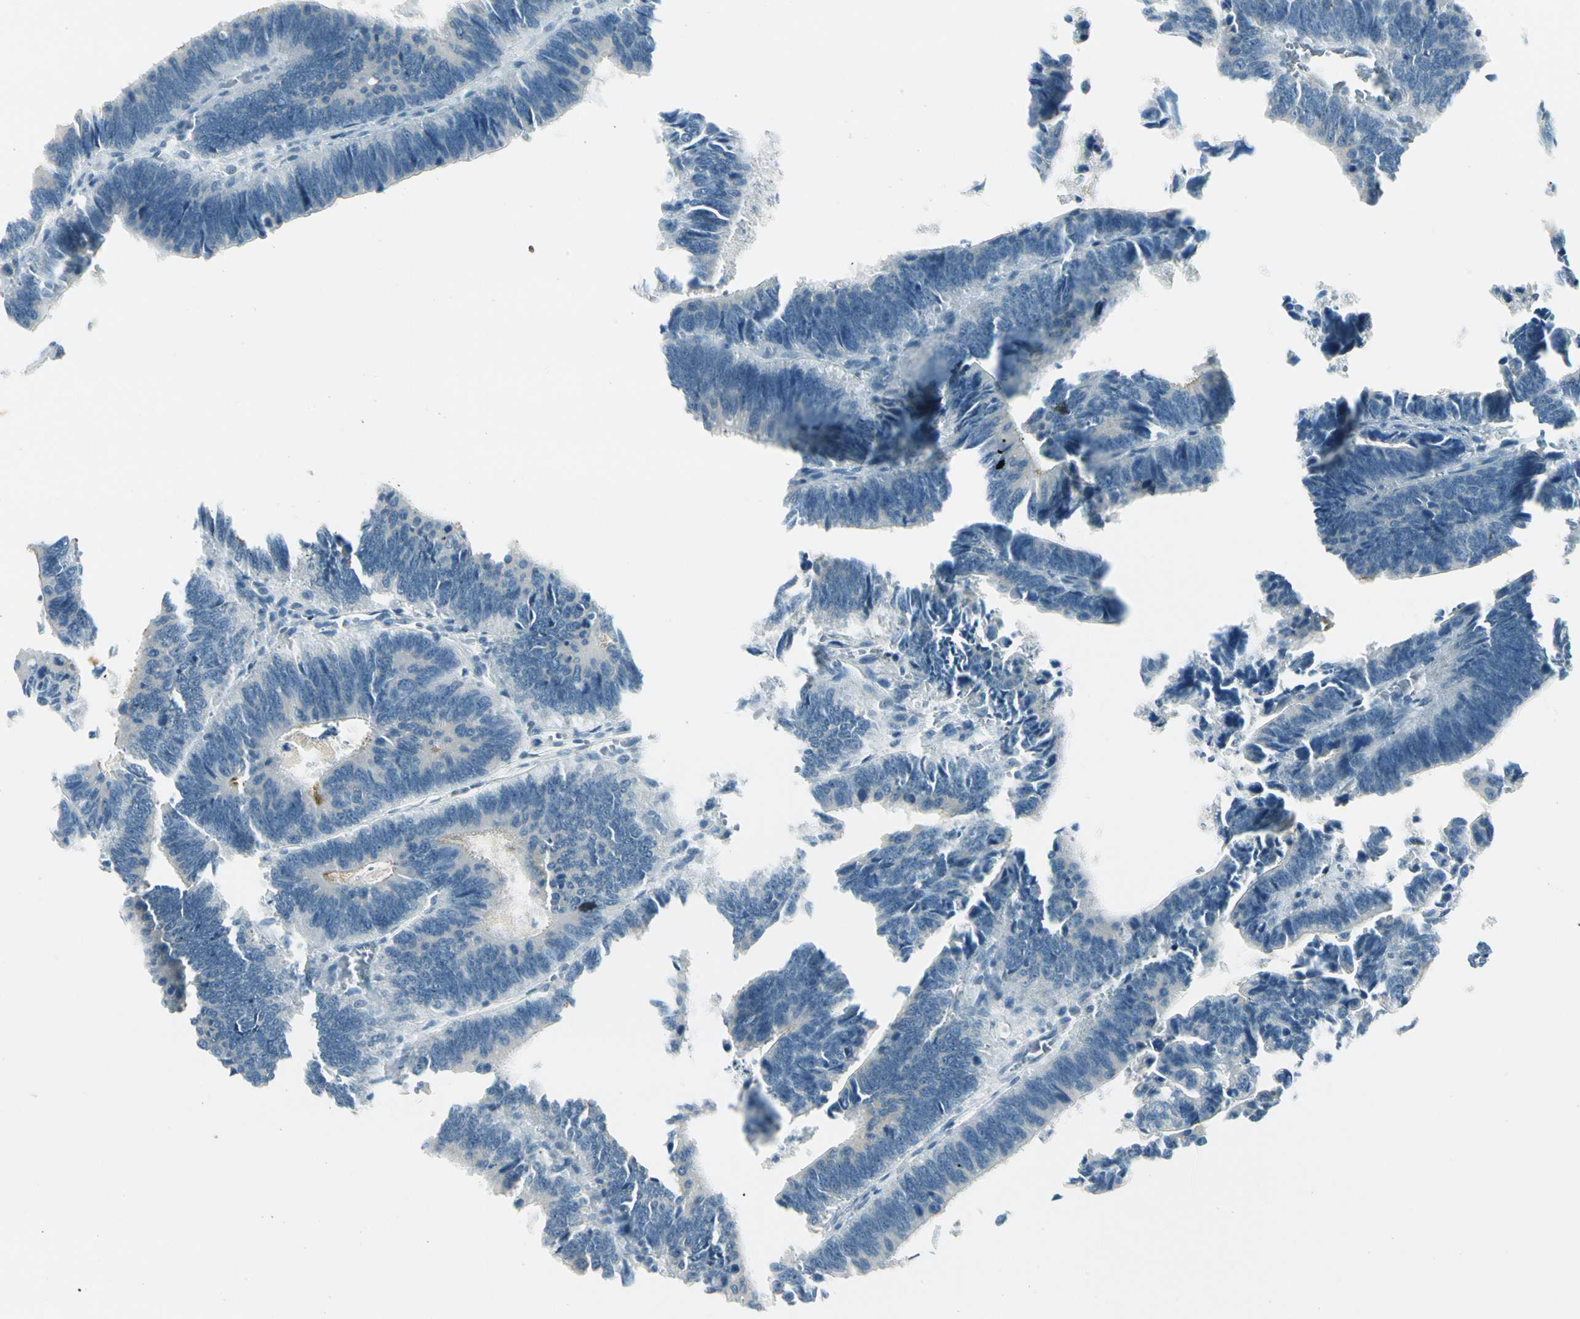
{"staining": {"intensity": "negative", "quantity": "none", "location": "none"}, "tissue": "colorectal cancer", "cell_type": "Tumor cells", "image_type": "cancer", "snomed": [{"axis": "morphology", "description": "Adenocarcinoma, NOS"}, {"axis": "topography", "description": "Colon"}], "caption": "An image of colorectal cancer (adenocarcinoma) stained for a protein exhibits no brown staining in tumor cells.", "gene": "ZSCAN1", "patient": {"sex": "male", "age": 72}}